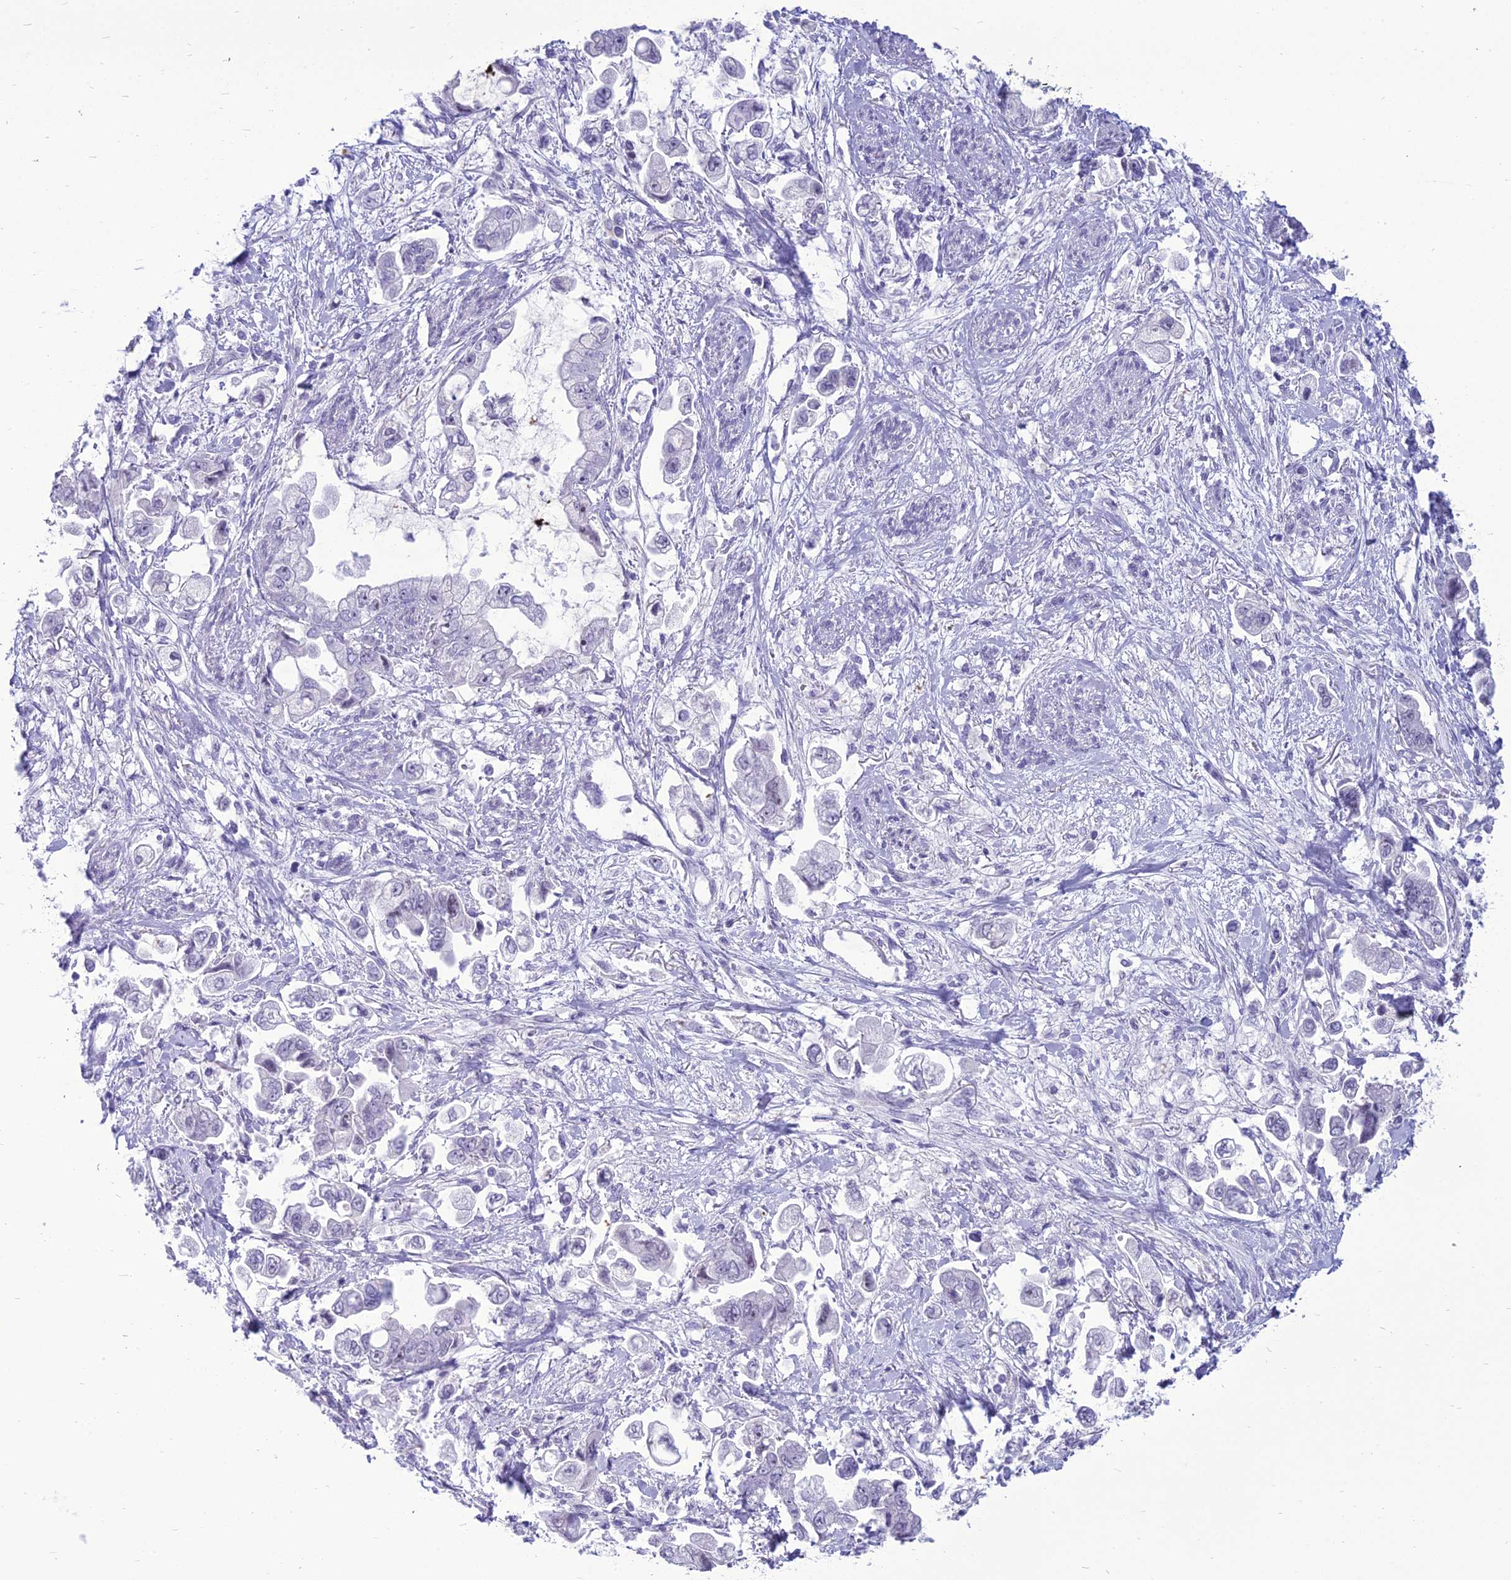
{"staining": {"intensity": "negative", "quantity": "none", "location": "none"}, "tissue": "stomach cancer", "cell_type": "Tumor cells", "image_type": "cancer", "snomed": [{"axis": "morphology", "description": "Adenocarcinoma, NOS"}, {"axis": "topography", "description": "Stomach"}], "caption": "This is an immunohistochemistry (IHC) histopathology image of human stomach adenocarcinoma. There is no expression in tumor cells.", "gene": "DHX40", "patient": {"sex": "male", "age": 62}}